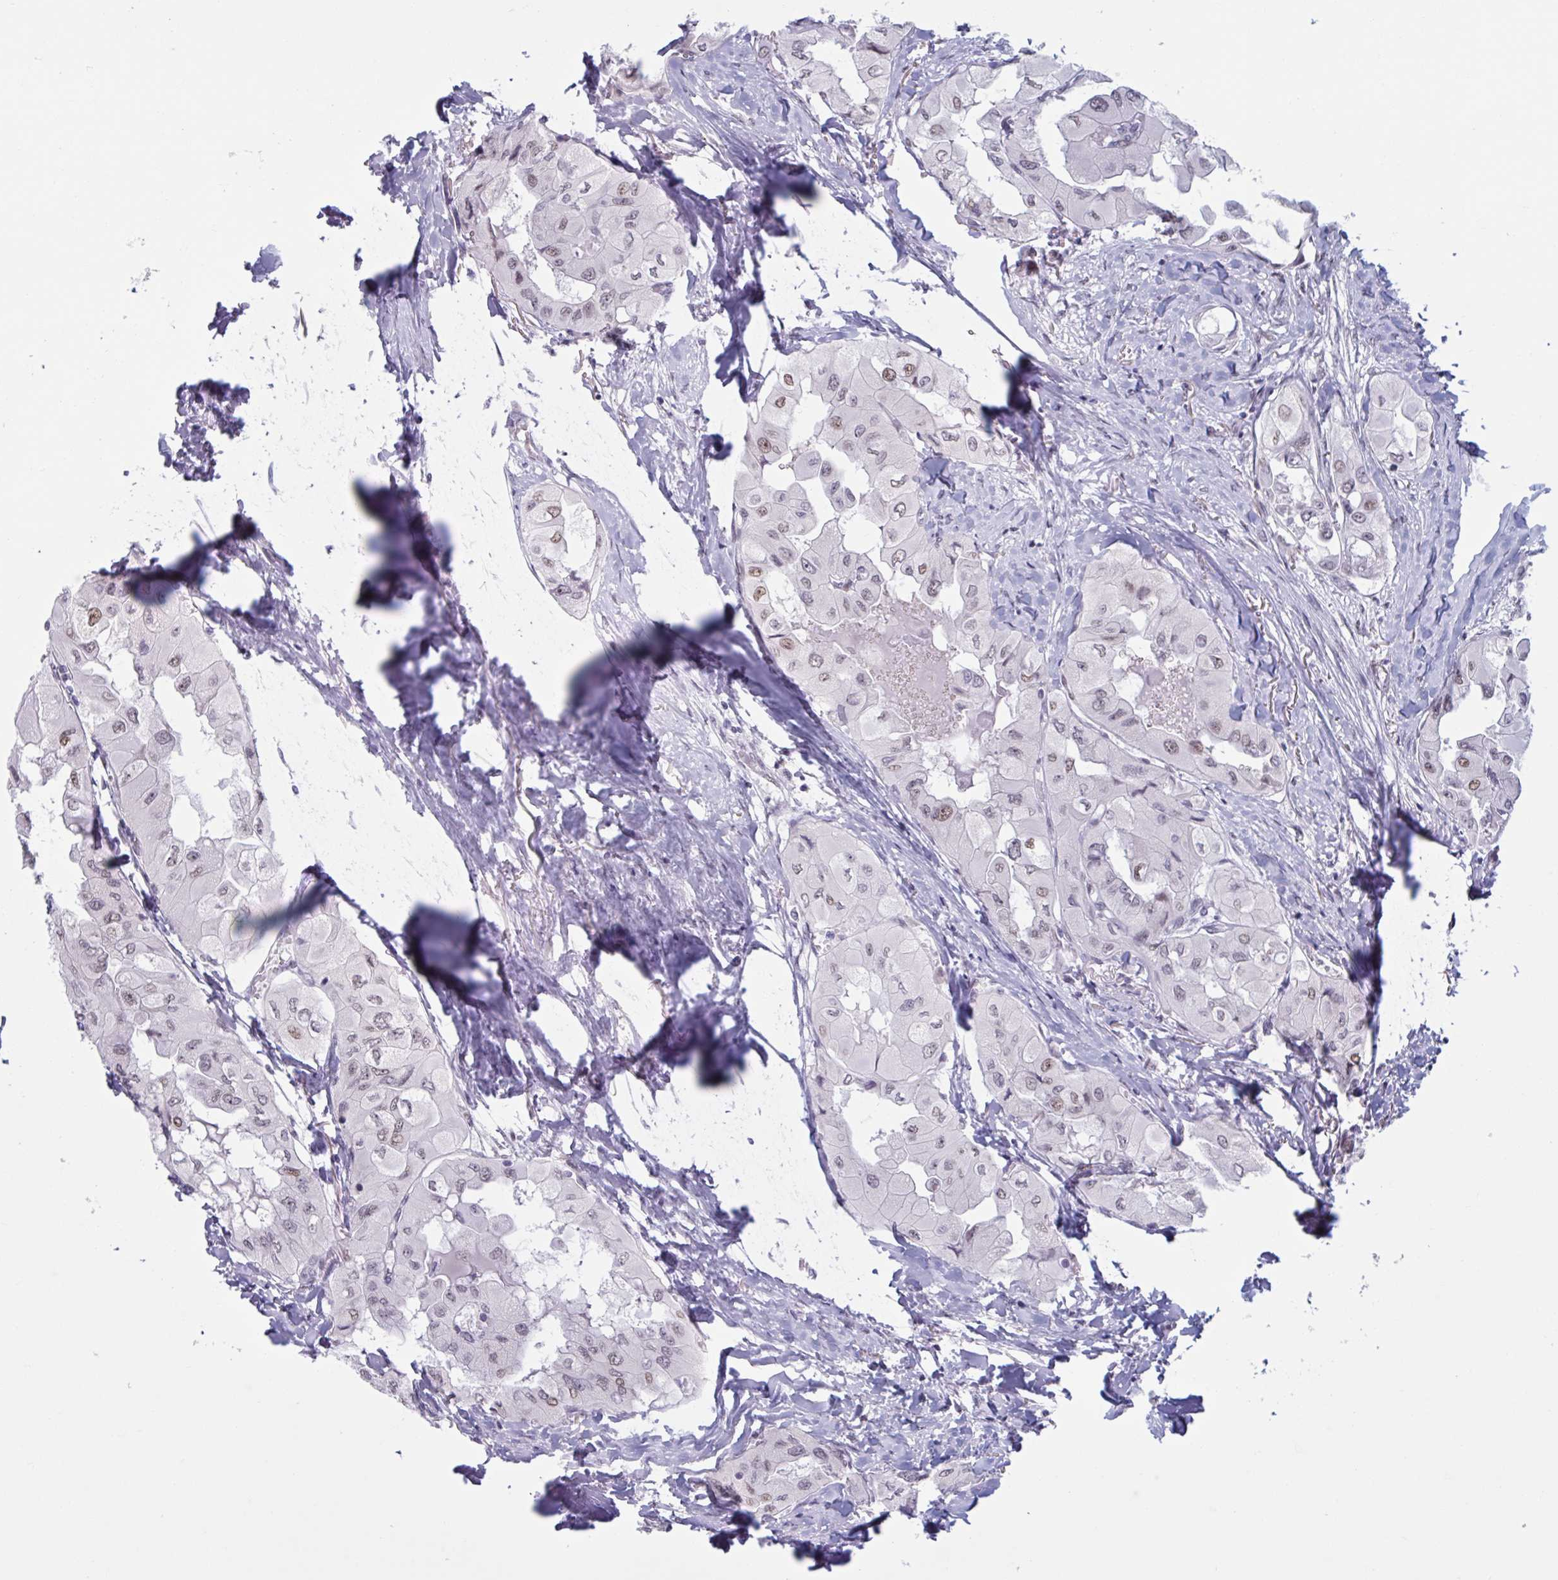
{"staining": {"intensity": "weak", "quantity": ">75%", "location": "nuclear"}, "tissue": "thyroid cancer", "cell_type": "Tumor cells", "image_type": "cancer", "snomed": [{"axis": "morphology", "description": "Normal tissue, NOS"}, {"axis": "morphology", "description": "Papillary adenocarcinoma, NOS"}, {"axis": "topography", "description": "Thyroid gland"}], "caption": "IHC of thyroid cancer demonstrates low levels of weak nuclear expression in about >75% of tumor cells.", "gene": "HSD17B6", "patient": {"sex": "female", "age": 59}}